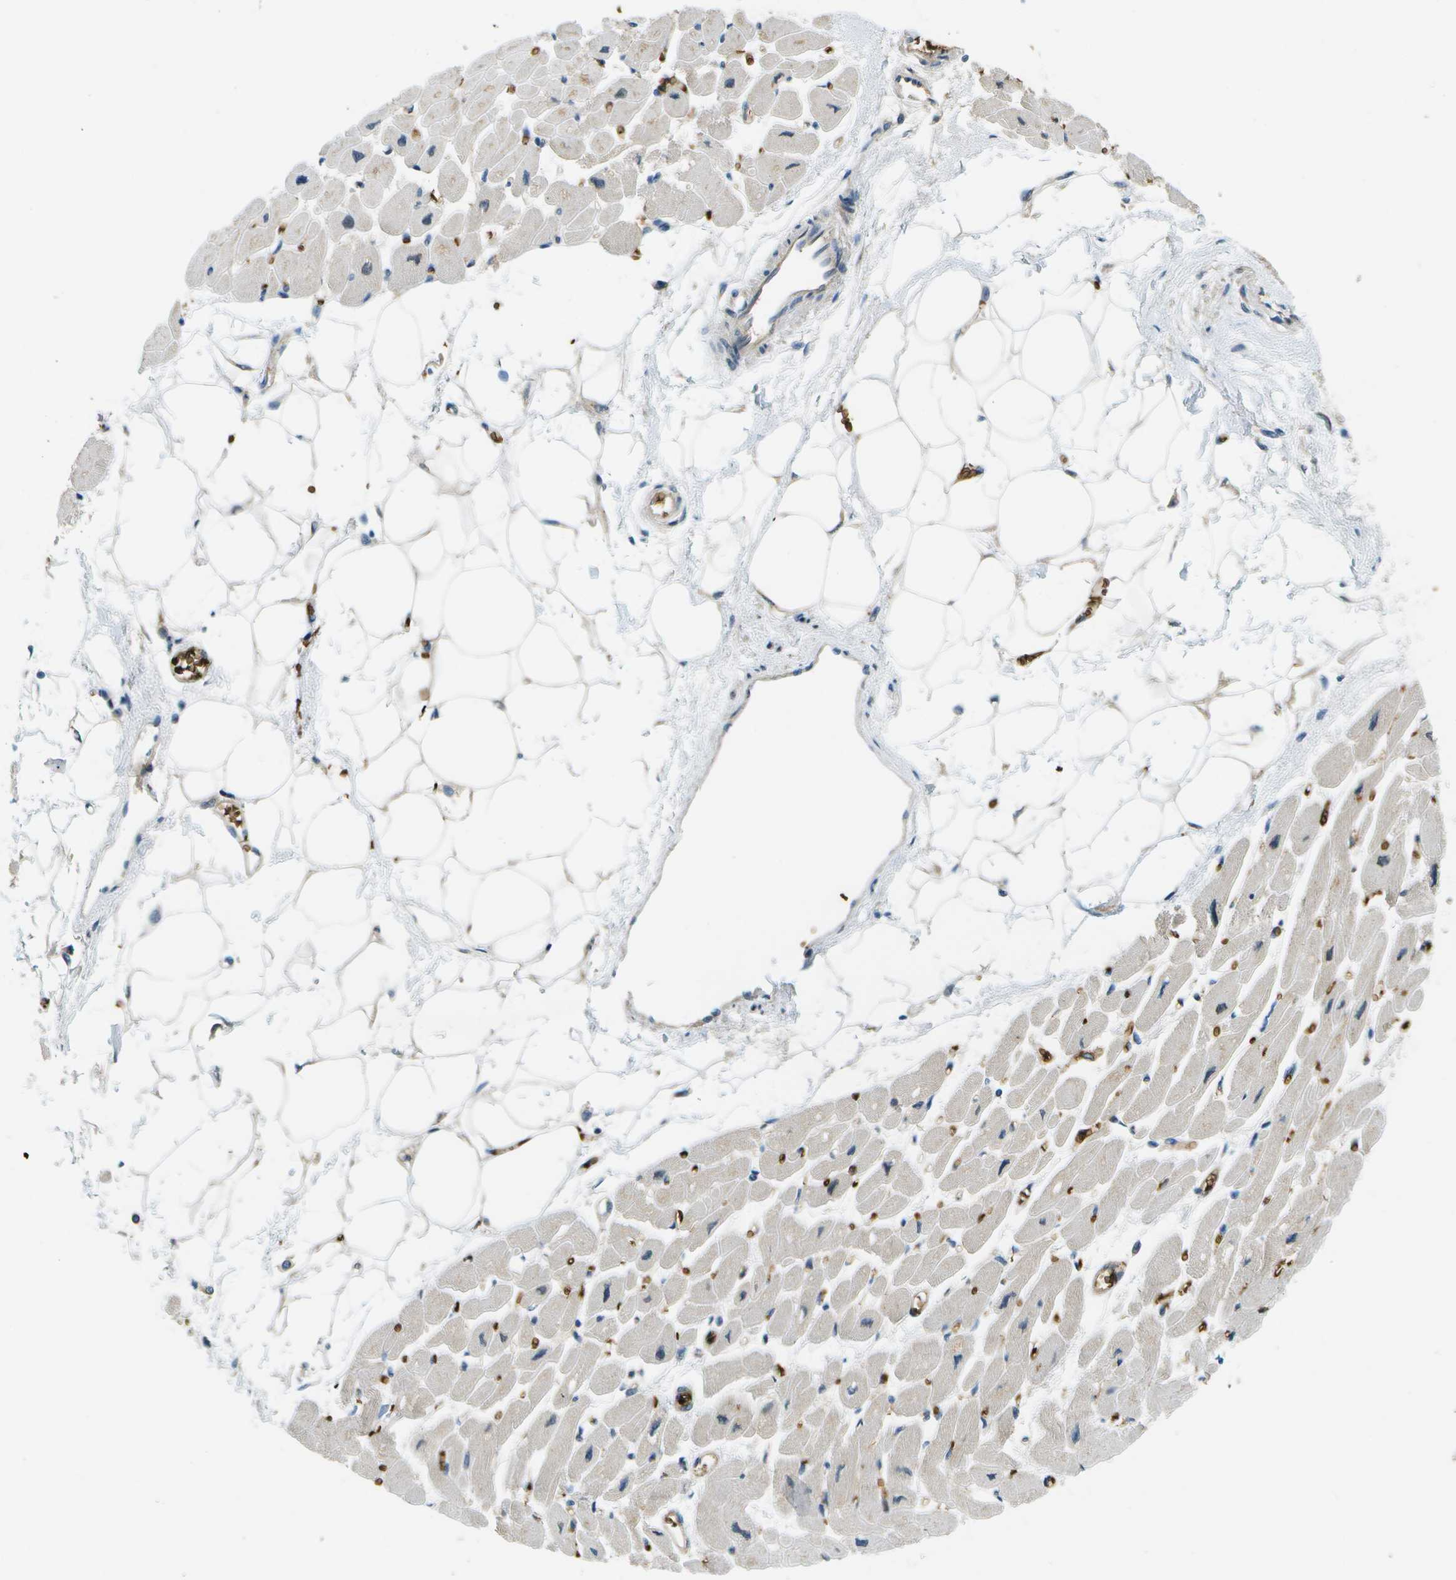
{"staining": {"intensity": "negative", "quantity": "none", "location": "none"}, "tissue": "heart muscle", "cell_type": "Cardiomyocytes", "image_type": "normal", "snomed": [{"axis": "morphology", "description": "Normal tissue, NOS"}, {"axis": "topography", "description": "Heart"}], "caption": "Cardiomyocytes are negative for protein expression in normal human heart muscle. (Stains: DAB (3,3'-diaminobenzidine) IHC with hematoxylin counter stain, Microscopy: brightfield microscopy at high magnification).", "gene": "CTIF", "patient": {"sex": "female", "age": 54}}